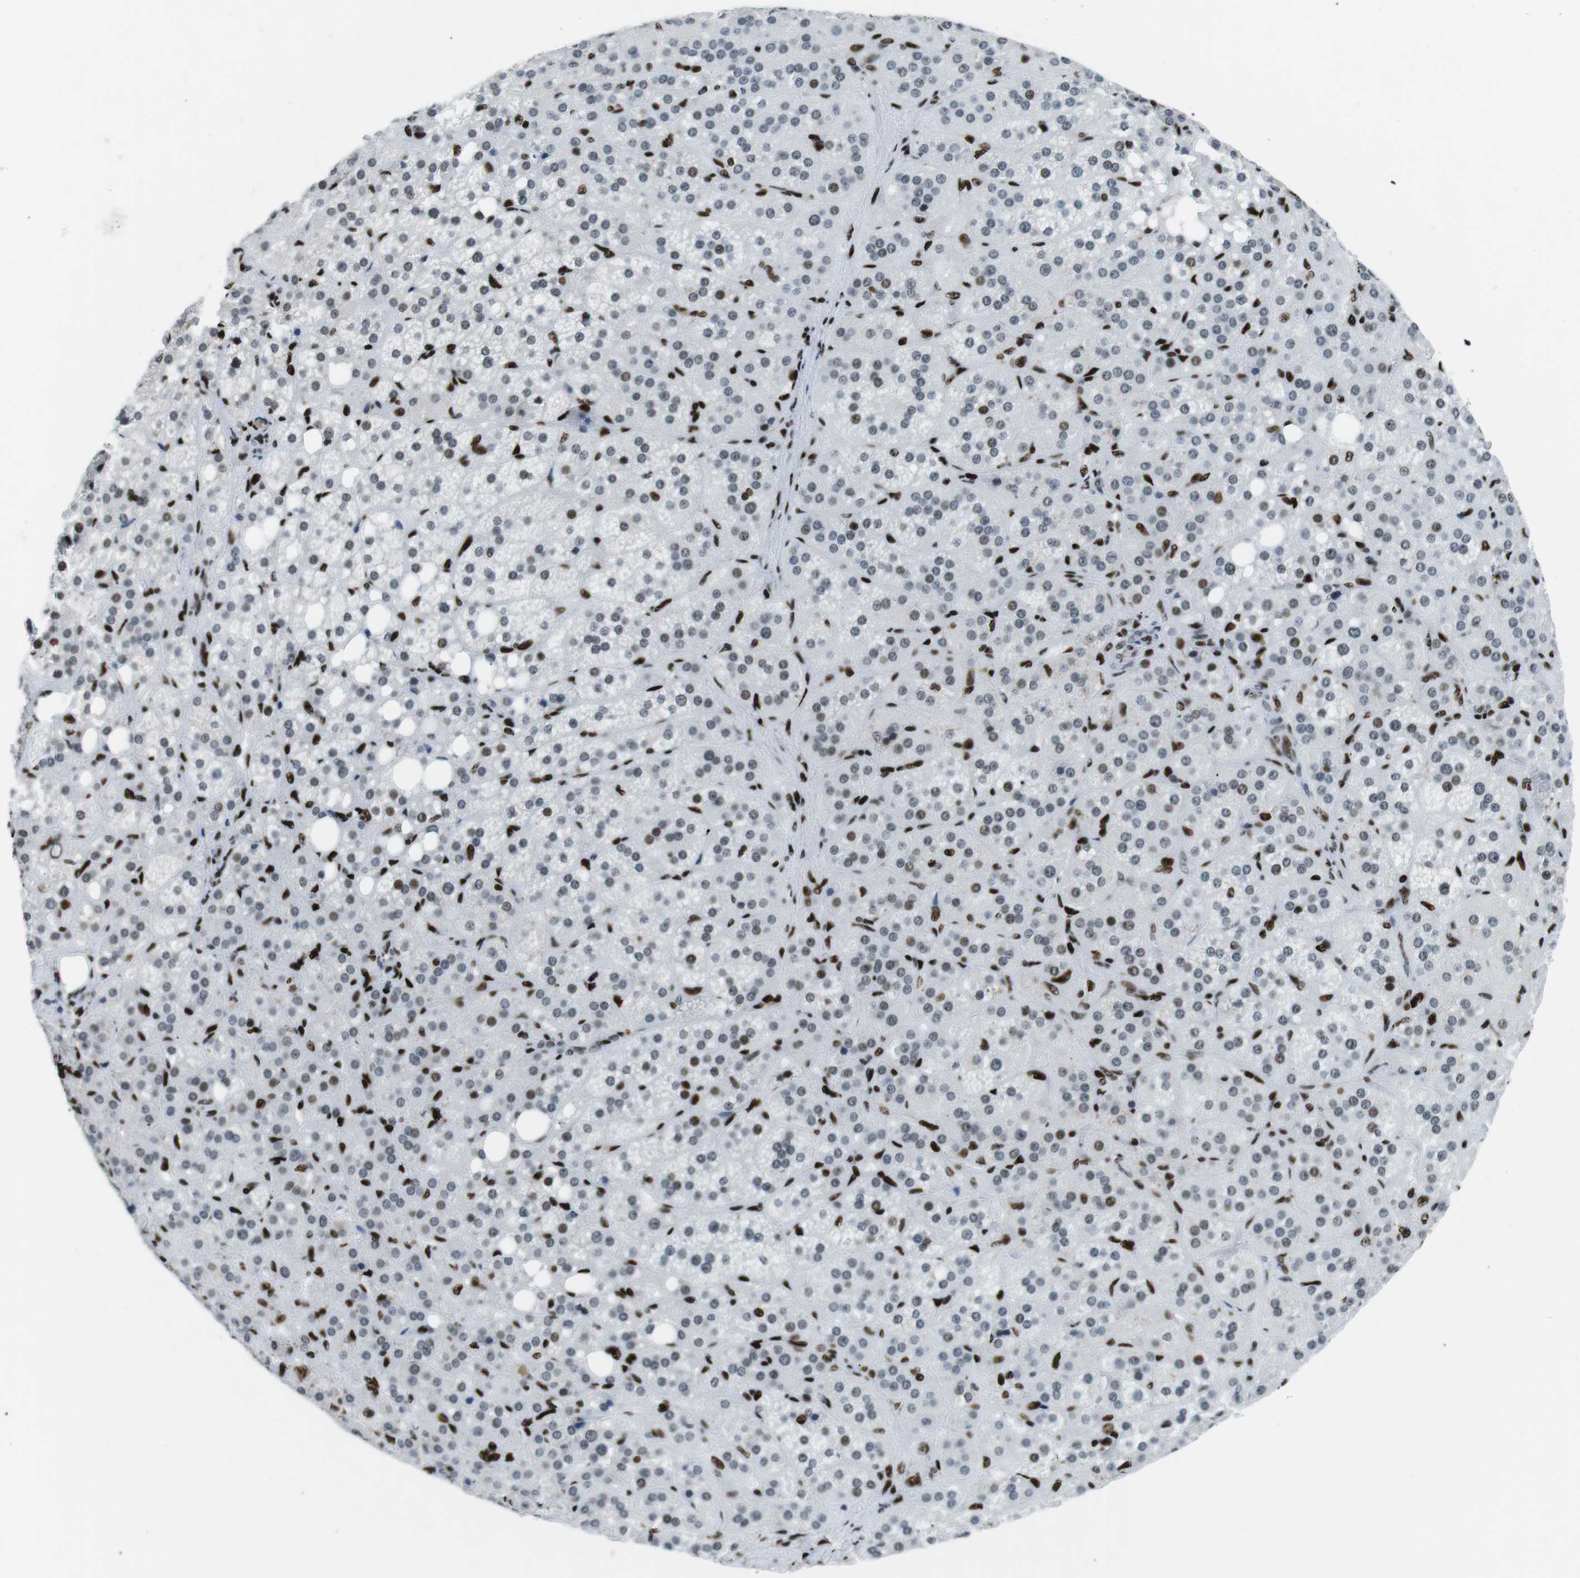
{"staining": {"intensity": "moderate", "quantity": "25%-75%", "location": "nuclear"}, "tissue": "adrenal gland", "cell_type": "Glandular cells", "image_type": "normal", "snomed": [{"axis": "morphology", "description": "Normal tissue, NOS"}, {"axis": "topography", "description": "Adrenal gland"}], "caption": "Moderate nuclear expression is identified in approximately 25%-75% of glandular cells in benign adrenal gland. (DAB IHC with brightfield microscopy, high magnification).", "gene": "PML", "patient": {"sex": "female", "age": 59}}